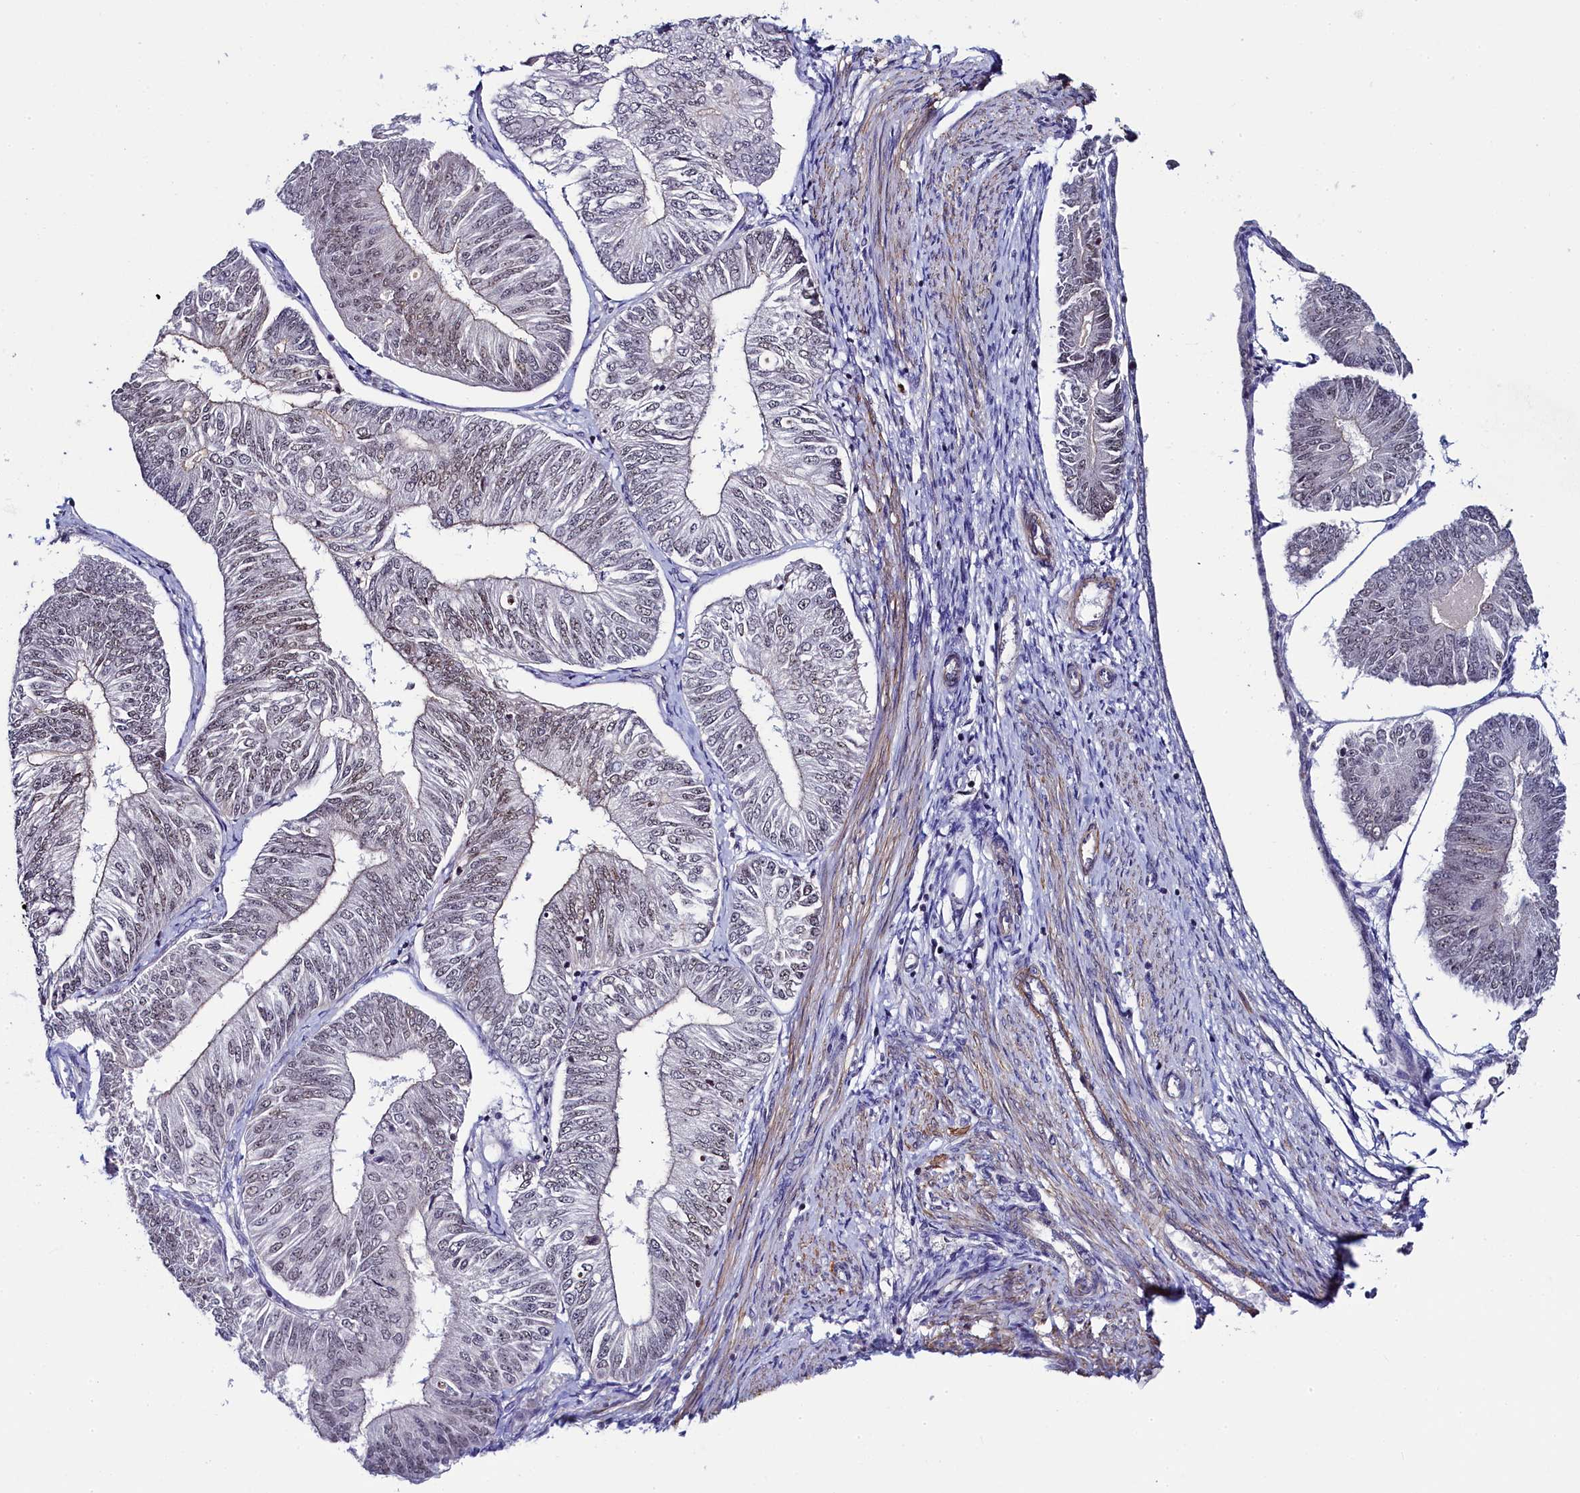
{"staining": {"intensity": "weak", "quantity": "<25%", "location": "nuclear"}, "tissue": "endometrial cancer", "cell_type": "Tumor cells", "image_type": "cancer", "snomed": [{"axis": "morphology", "description": "Adenocarcinoma, NOS"}, {"axis": "topography", "description": "Endometrium"}], "caption": "A micrograph of human adenocarcinoma (endometrial) is negative for staining in tumor cells. The staining was performed using DAB (3,3'-diaminobenzidine) to visualize the protein expression in brown, while the nuclei were stained in blue with hematoxylin (Magnification: 20x).", "gene": "INTS14", "patient": {"sex": "female", "age": 58}}